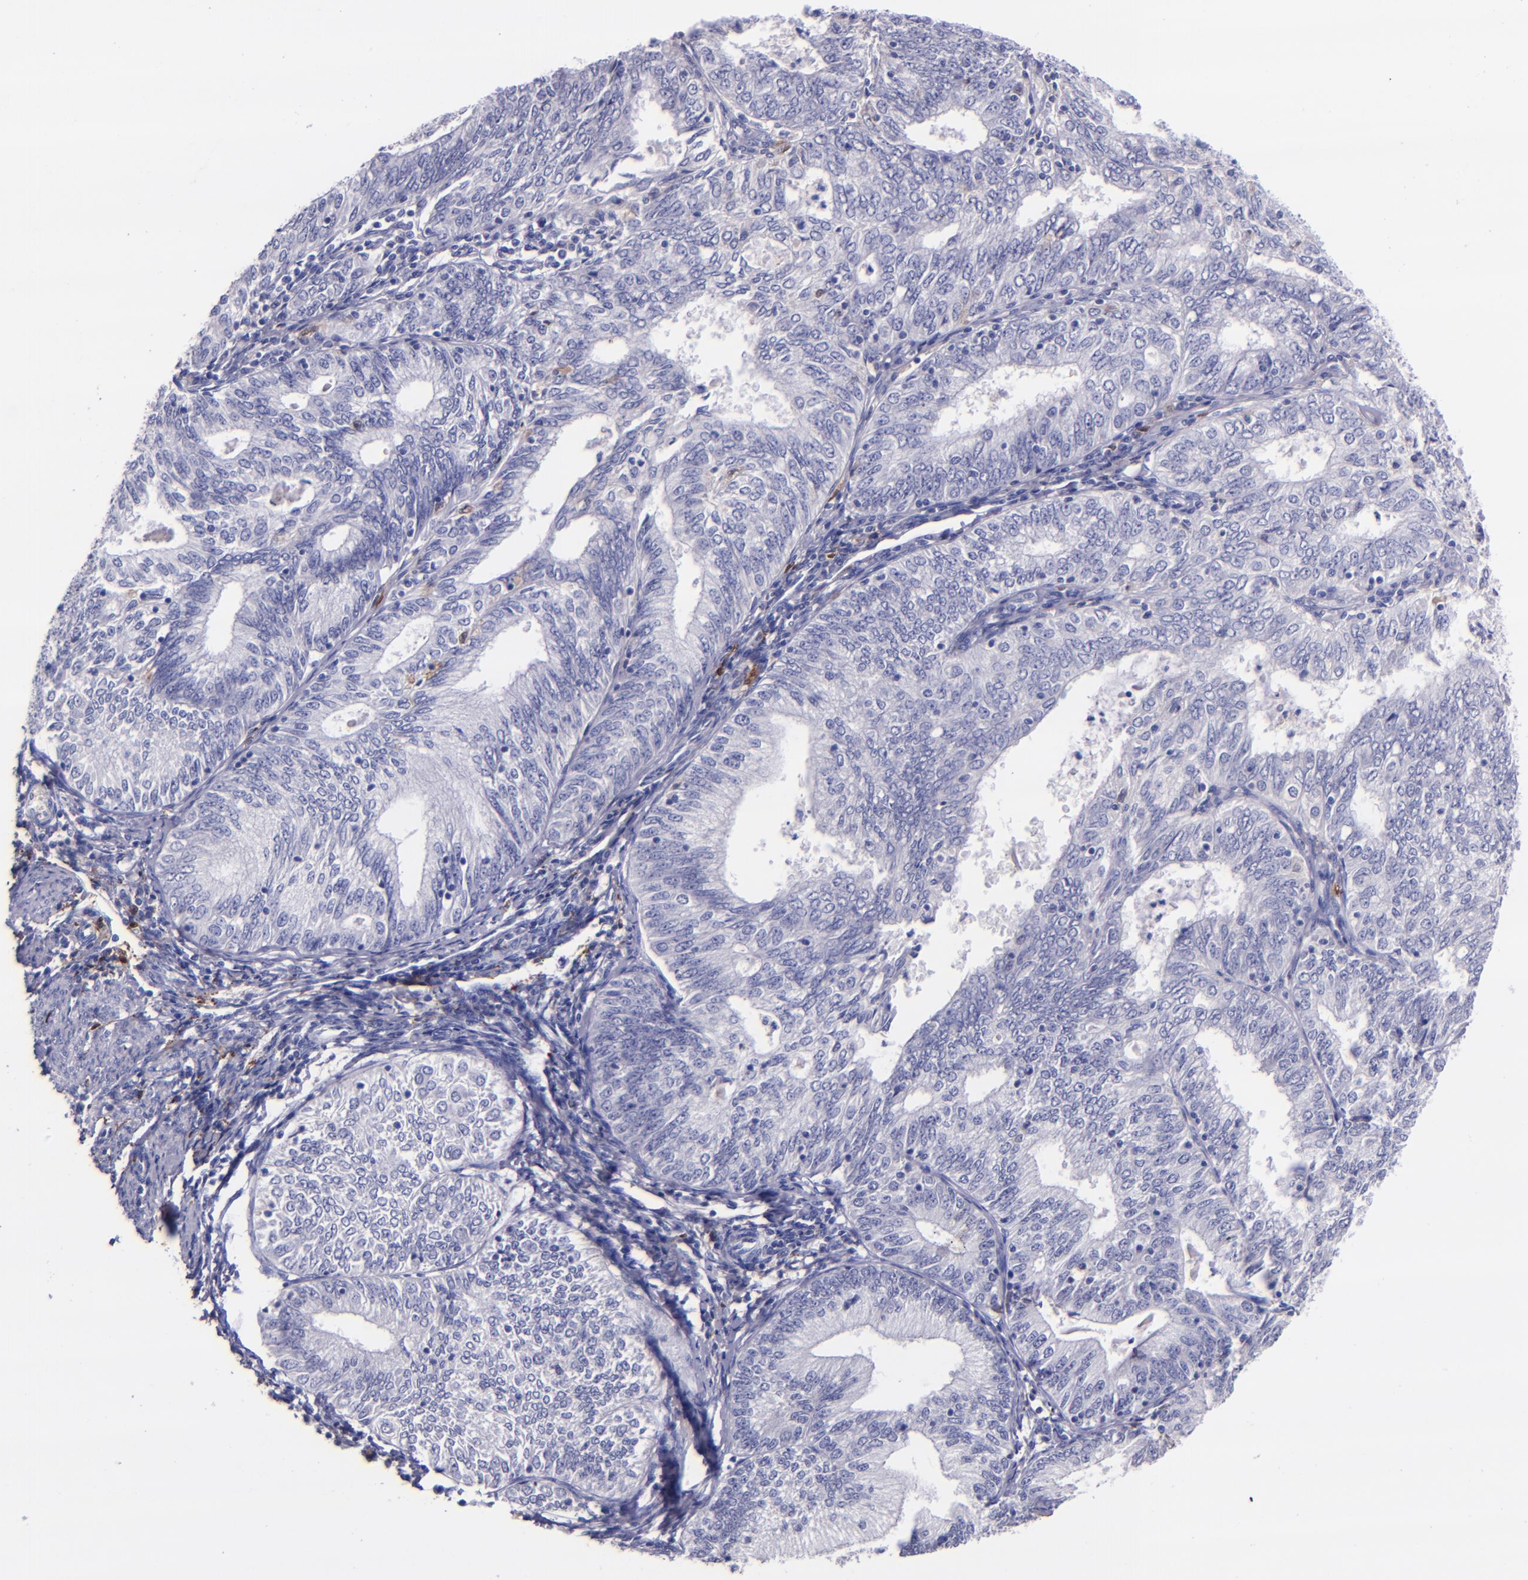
{"staining": {"intensity": "negative", "quantity": "none", "location": "none"}, "tissue": "endometrial cancer", "cell_type": "Tumor cells", "image_type": "cancer", "snomed": [{"axis": "morphology", "description": "Adenocarcinoma, NOS"}, {"axis": "topography", "description": "Endometrium"}], "caption": "The image shows no staining of tumor cells in endometrial adenocarcinoma.", "gene": "F13A1", "patient": {"sex": "female", "age": 69}}